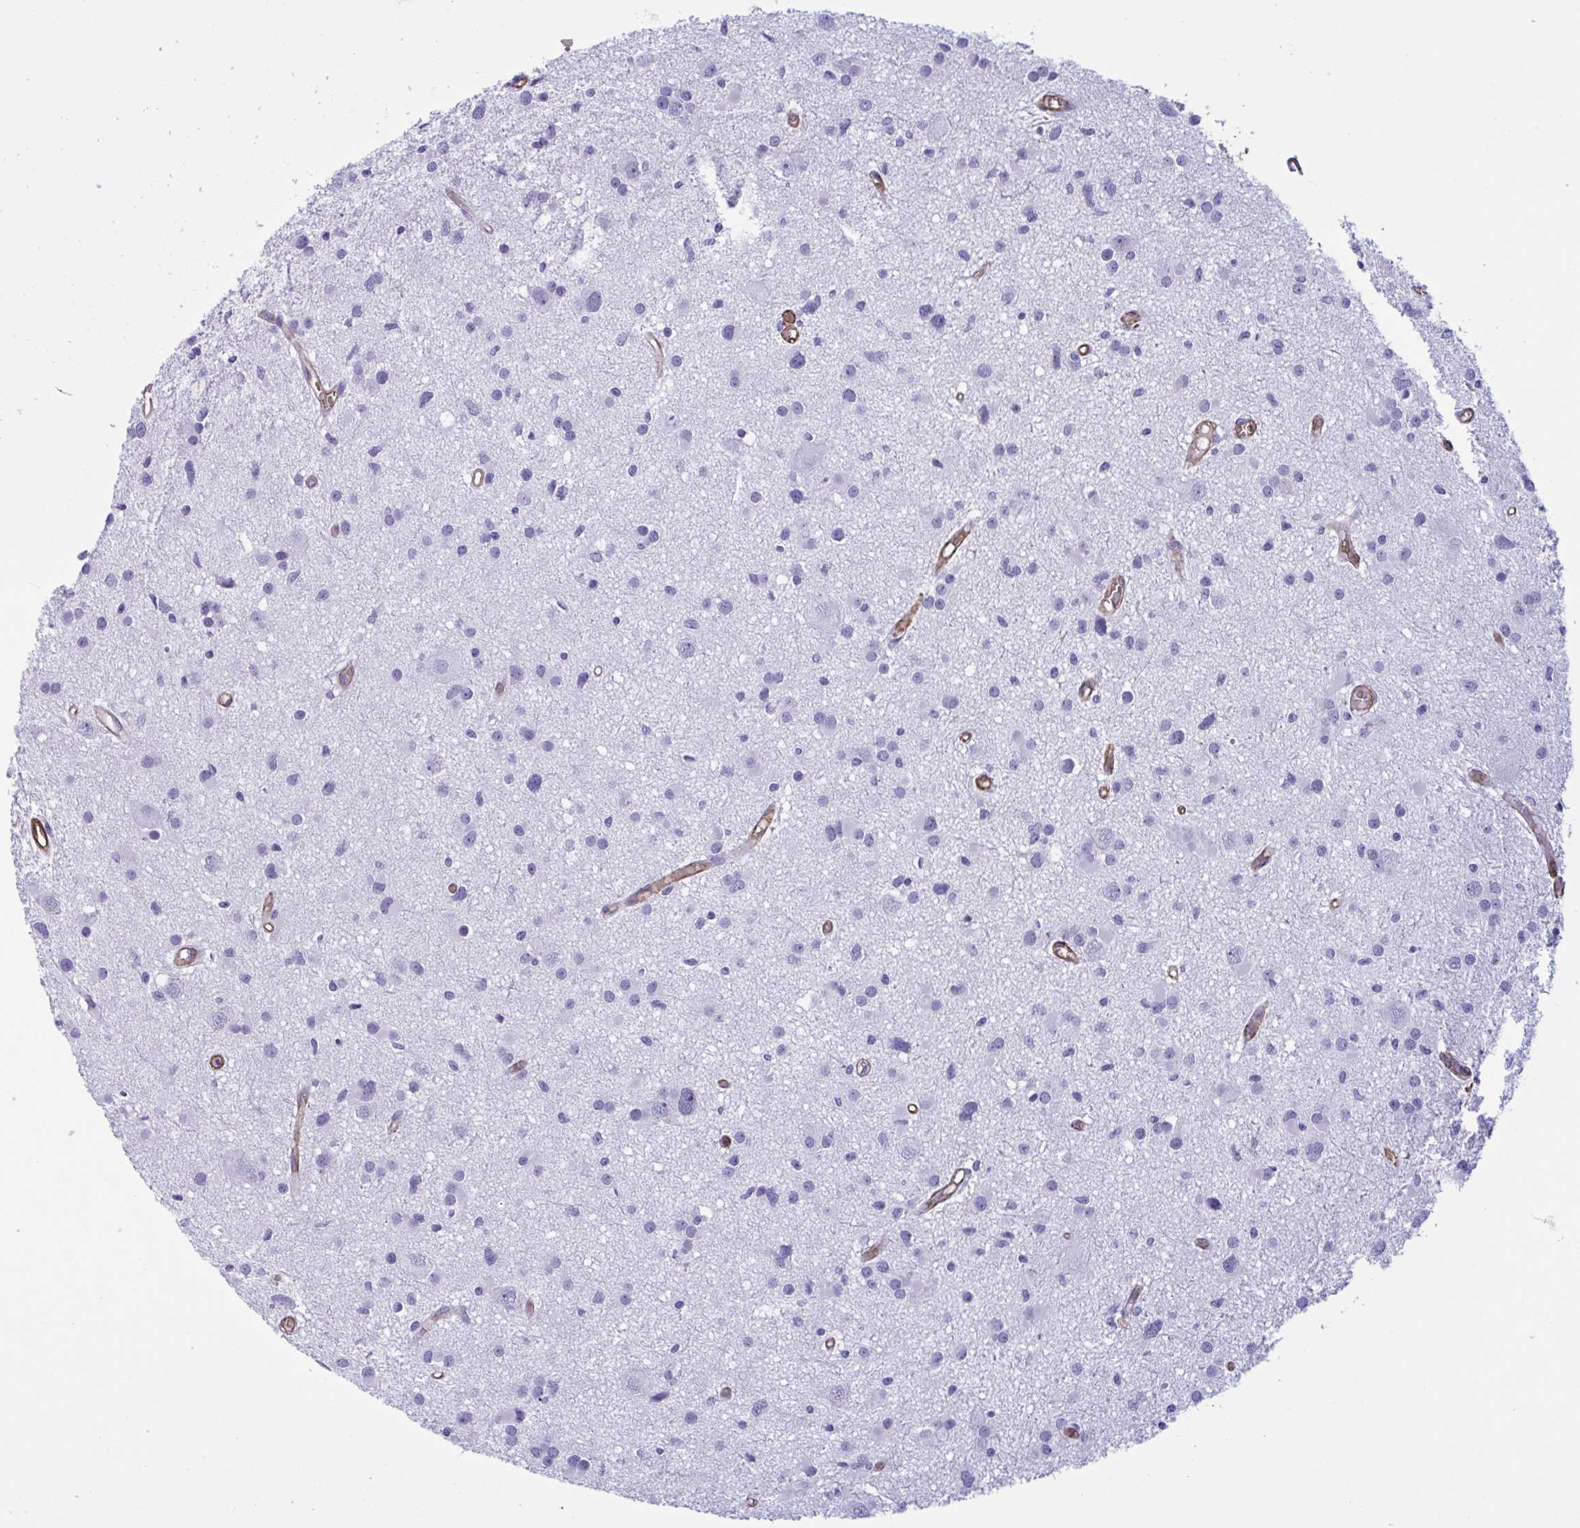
{"staining": {"intensity": "negative", "quantity": "none", "location": "none"}, "tissue": "glioma", "cell_type": "Tumor cells", "image_type": "cancer", "snomed": [{"axis": "morphology", "description": "Glioma, malignant, High grade"}, {"axis": "topography", "description": "Brain"}], "caption": "Immunohistochemical staining of human glioma shows no significant staining in tumor cells.", "gene": "SLC2A1", "patient": {"sex": "male", "age": 54}}